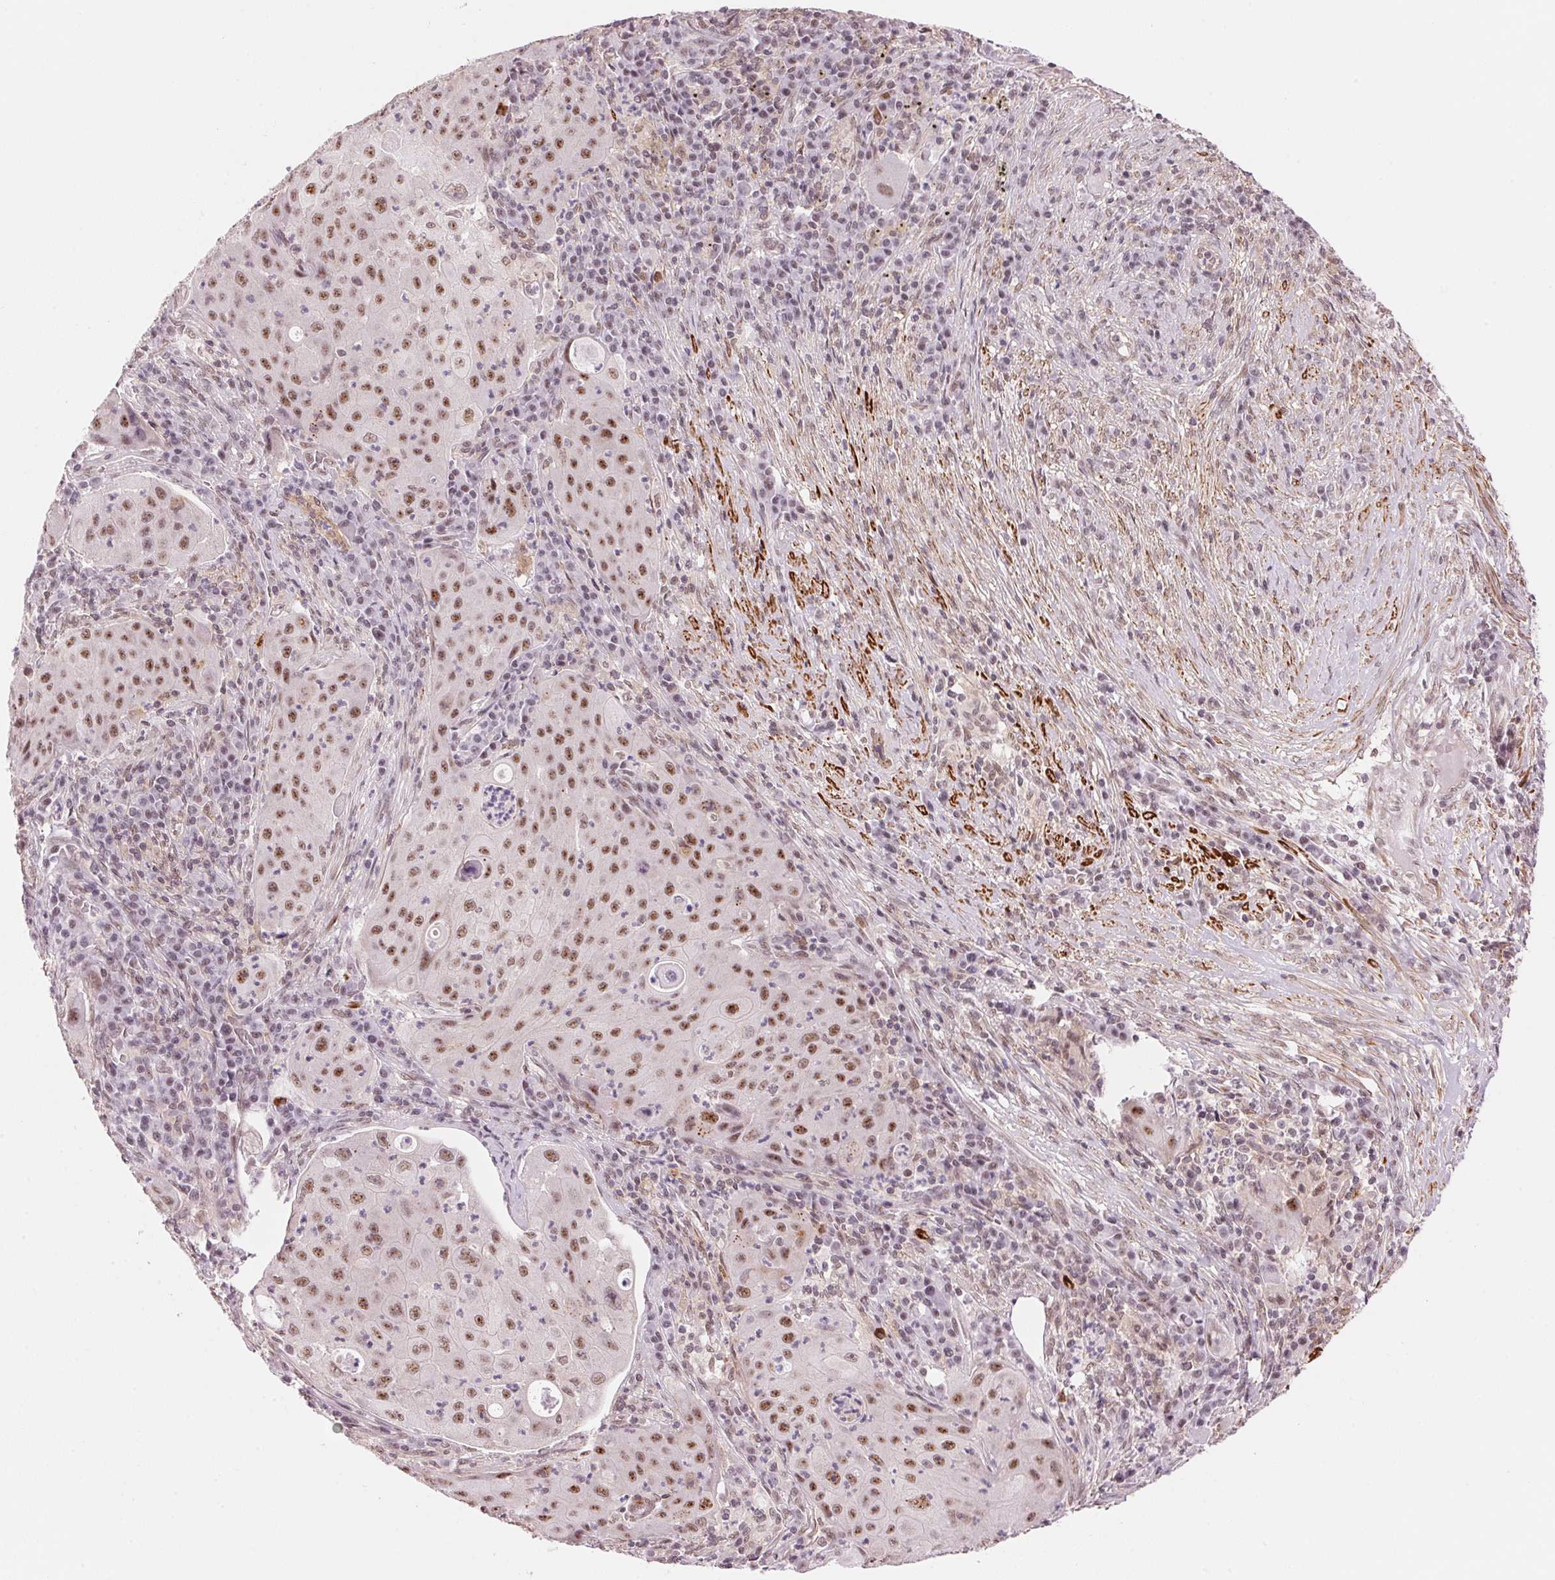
{"staining": {"intensity": "moderate", "quantity": ">75%", "location": "nuclear"}, "tissue": "lung cancer", "cell_type": "Tumor cells", "image_type": "cancer", "snomed": [{"axis": "morphology", "description": "Squamous cell carcinoma, NOS"}, {"axis": "topography", "description": "Lung"}], "caption": "Immunohistochemistry (IHC) (DAB) staining of human lung cancer reveals moderate nuclear protein positivity in about >75% of tumor cells. (IHC, brightfield microscopy, high magnification).", "gene": "HNRNPDL", "patient": {"sex": "female", "age": 59}}